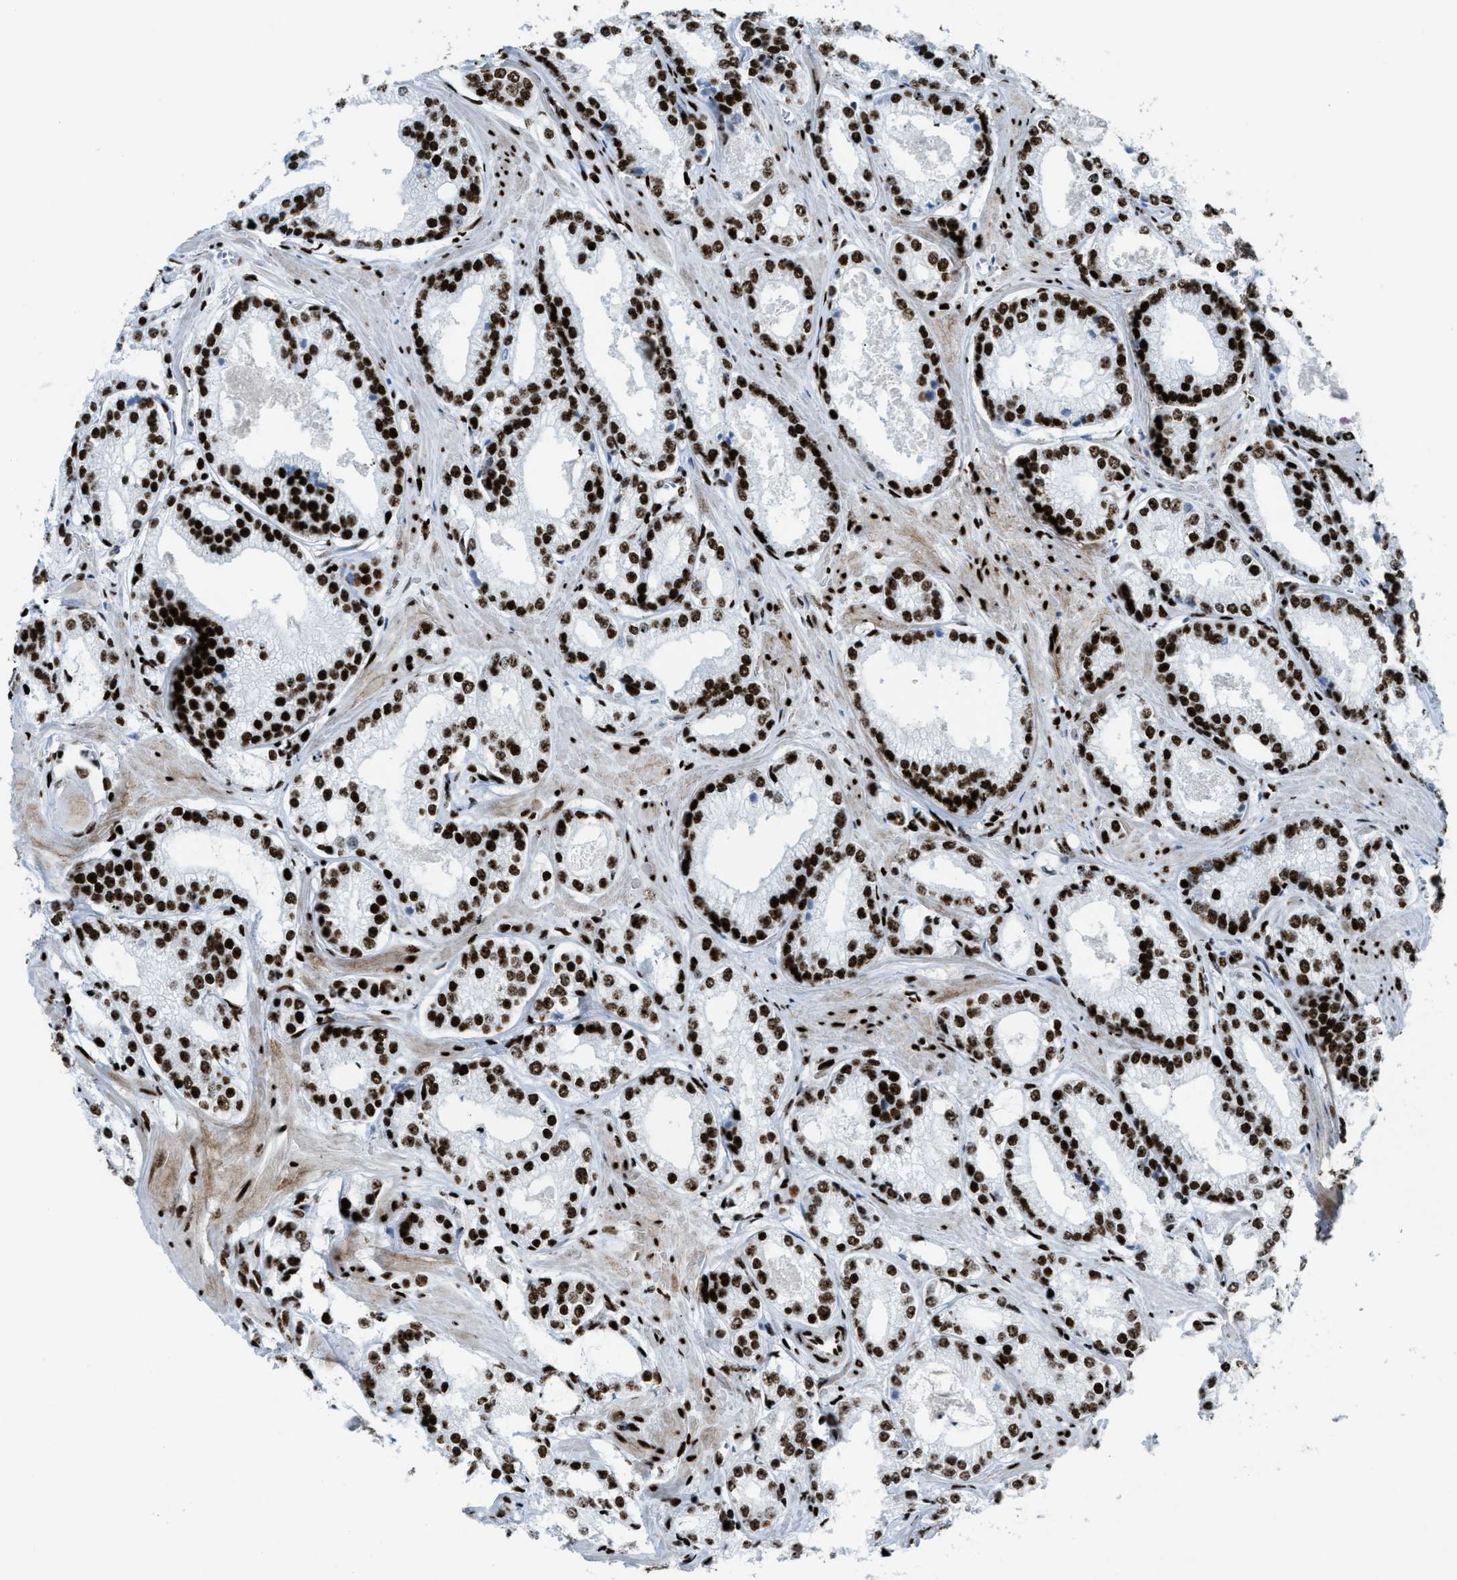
{"staining": {"intensity": "strong", "quantity": ">75%", "location": "nuclear"}, "tissue": "prostate cancer", "cell_type": "Tumor cells", "image_type": "cancer", "snomed": [{"axis": "morphology", "description": "Adenocarcinoma, Low grade"}, {"axis": "topography", "description": "Prostate"}], "caption": "Immunohistochemistry (IHC) photomicrograph of prostate cancer (low-grade adenocarcinoma) stained for a protein (brown), which reveals high levels of strong nuclear positivity in about >75% of tumor cells.", "gene": "NONO", "patient": {"sex": "male", "age": 64}}